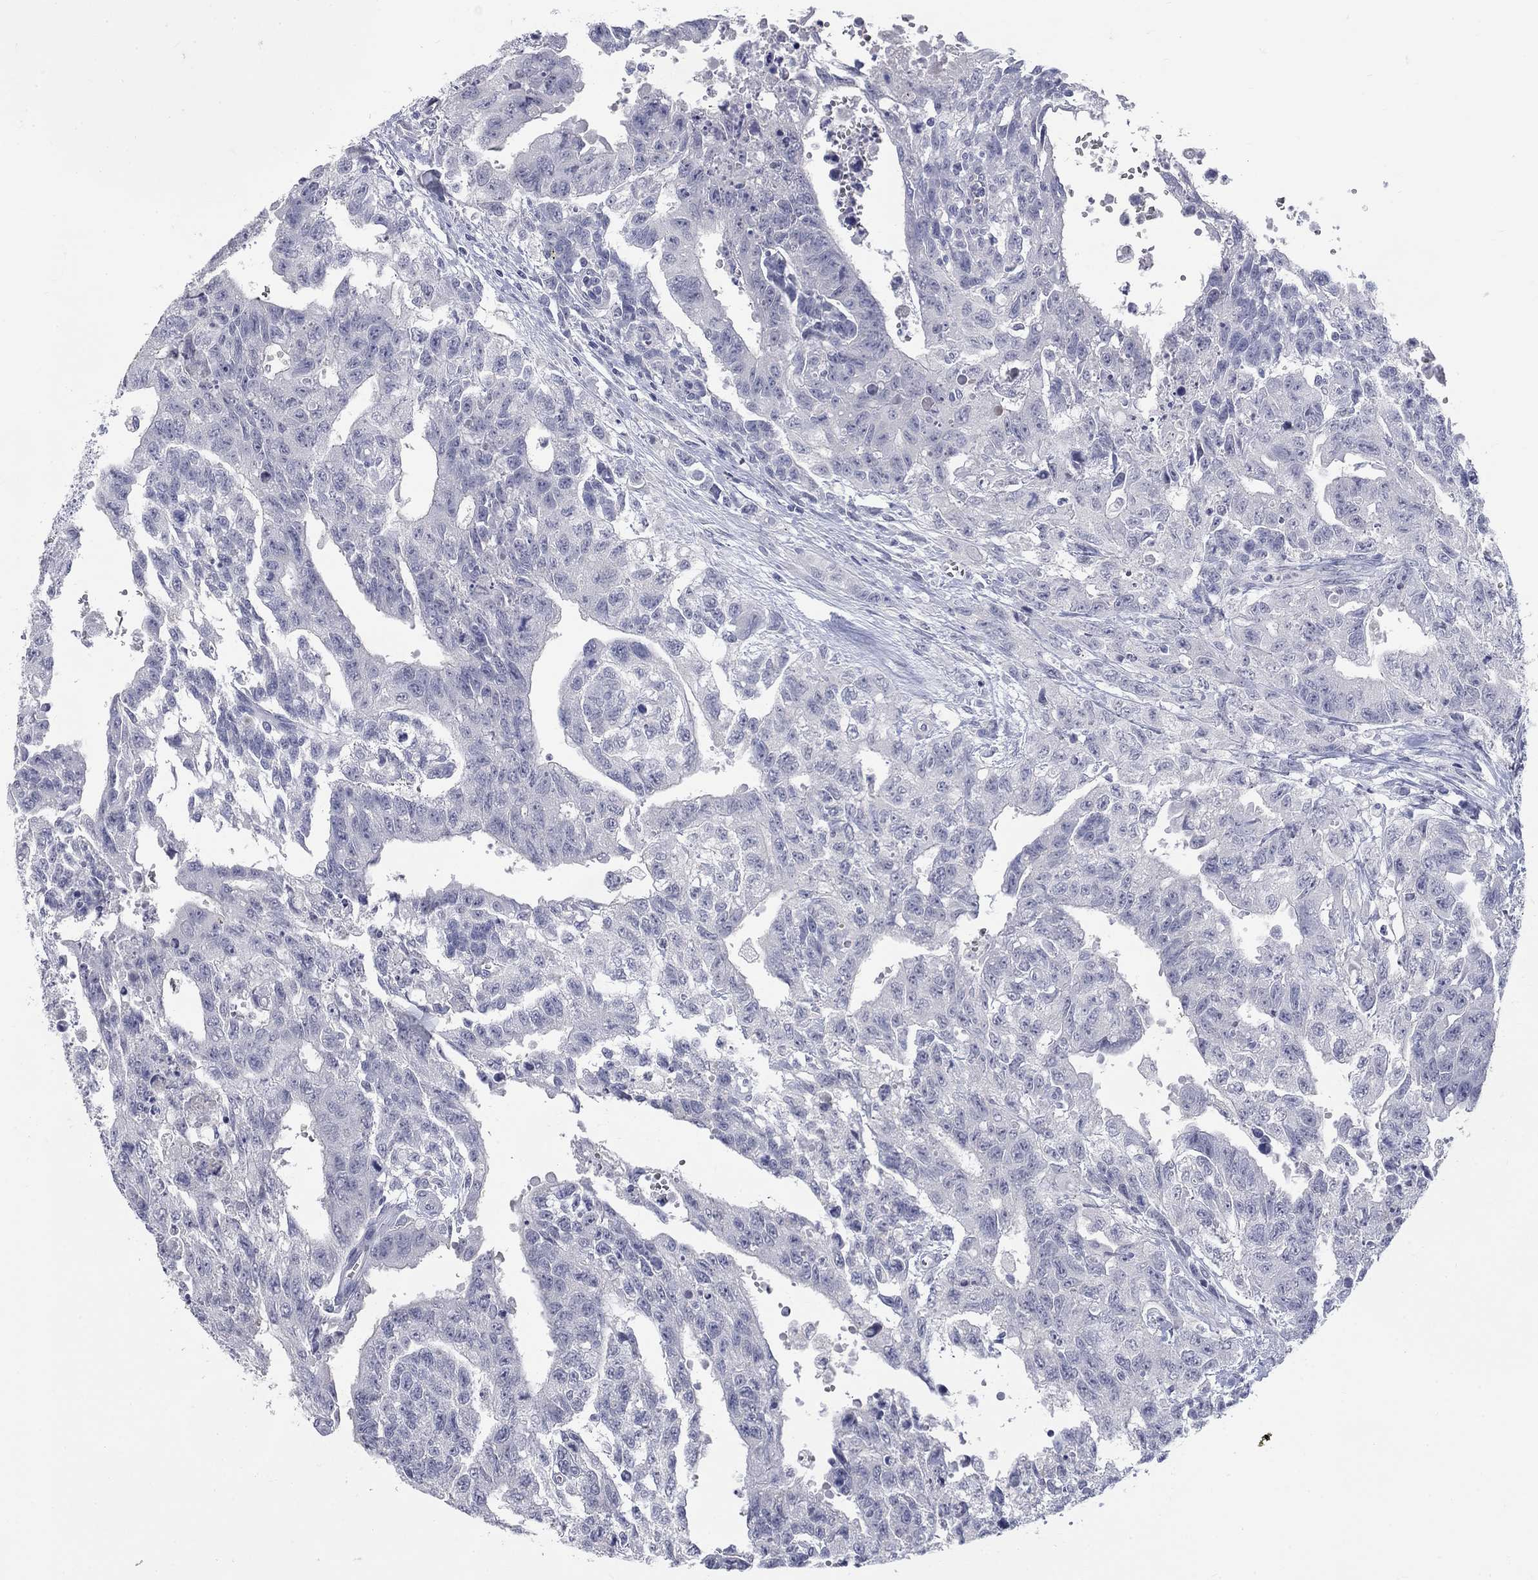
{"staining": {"intensity": "negative", "quantity": "none", "location": "none"}, "tissue": "testis cancer", "cell_type": "Tumor cells", "image_type": "cancer", "snomed": [{"axis": "morphology", "description": "Carcinoma, Embryonal, NOS"}, {"axis": "topography", "description": "Testis"}], "caption": "Human testis embryonal carcinoma stained for a protein using immunohistochemistry displays no staining in tumor cells.", "gene": "ELAVL4", "patient": {"sex": "male", "age": 24}}